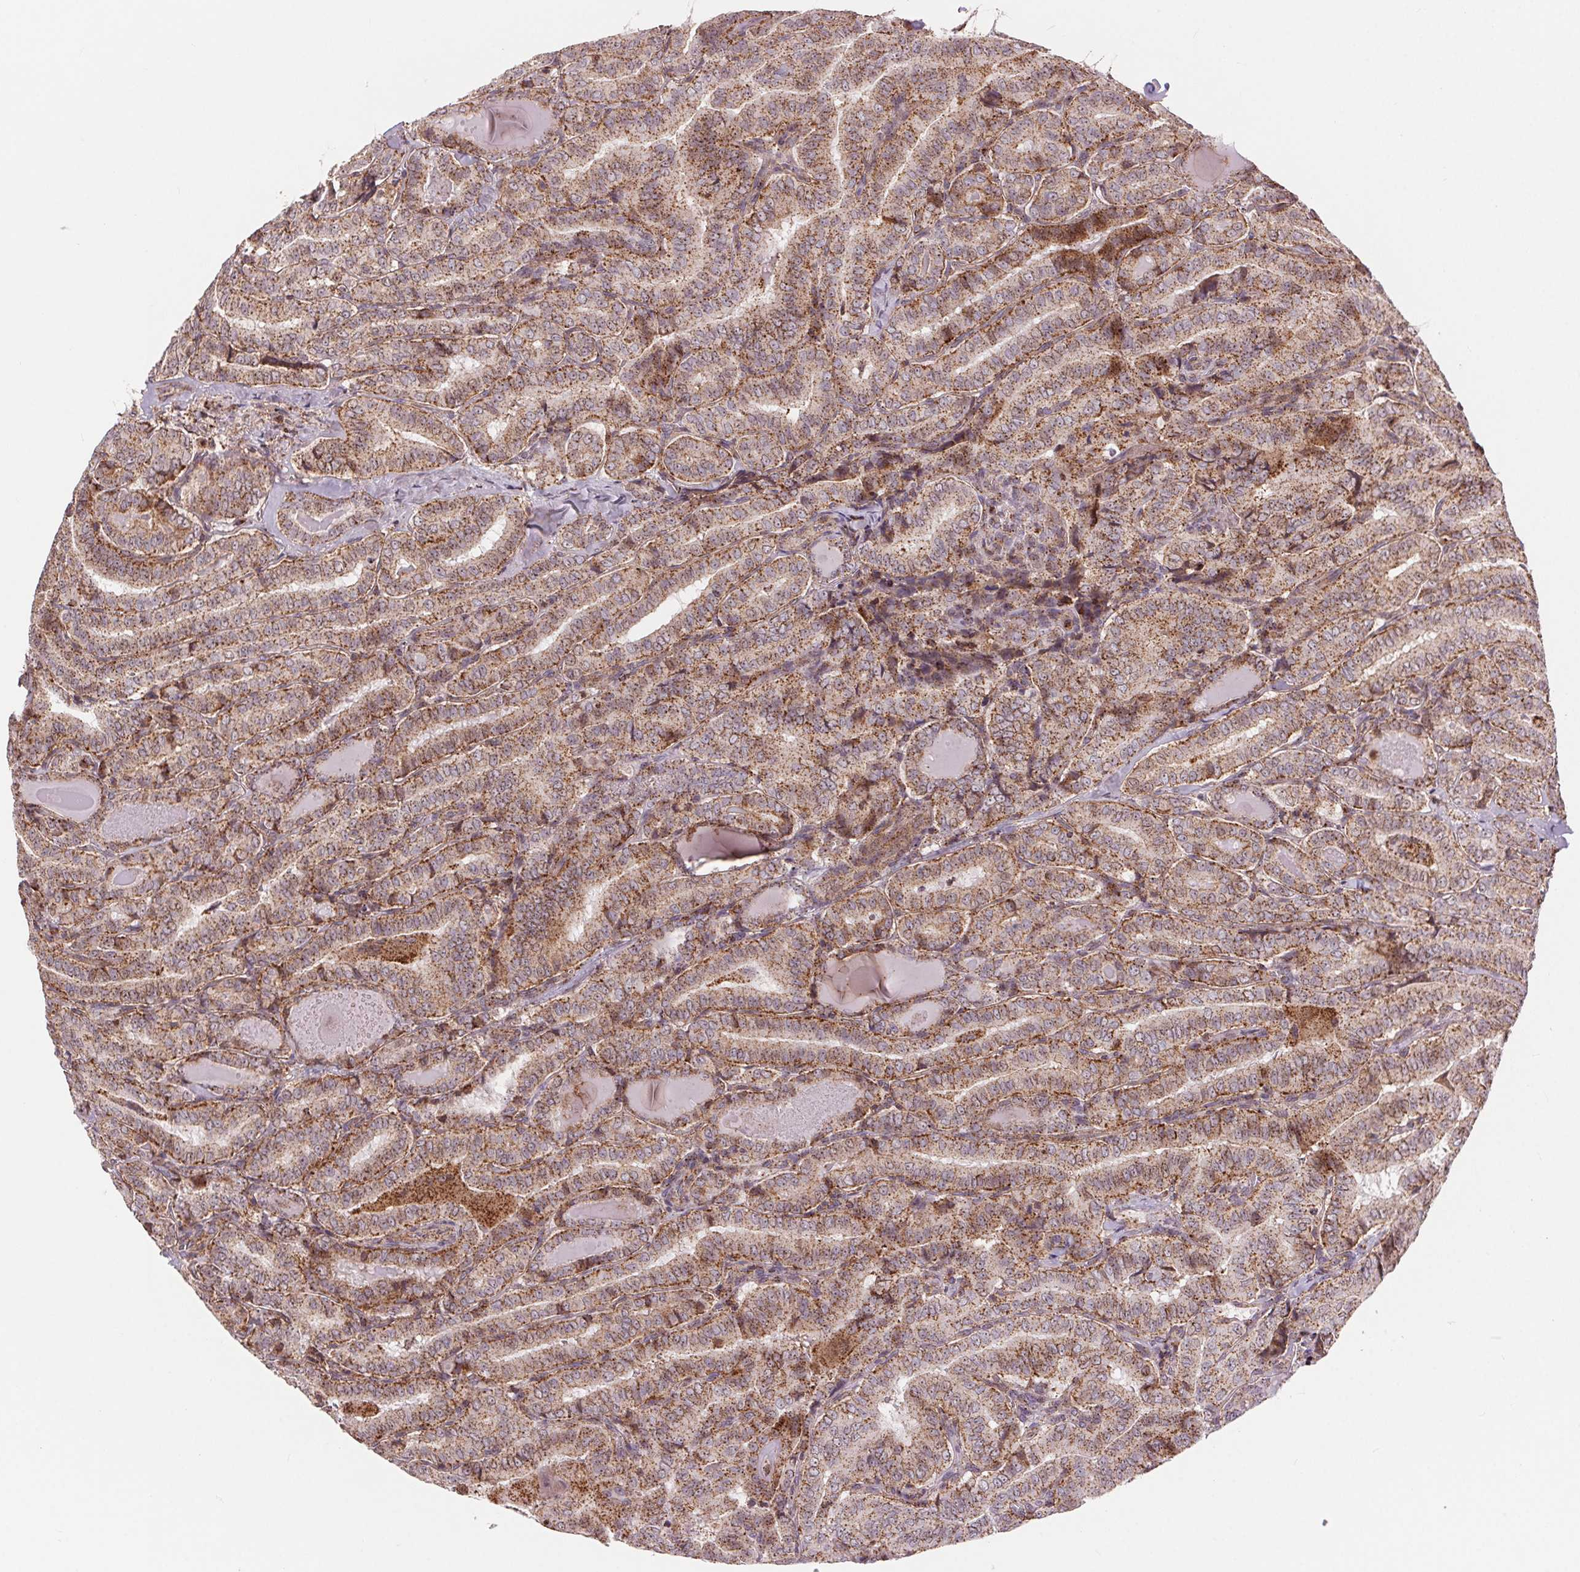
{"staining": {"intensity": "moderate", "quantity": ">75%", "location": "cytoplasmic/membranous"}, "tissue": "thyroid cancer", "cell_type": "Tumor cells", "image_type": "cancer", "snomed": [{"axis": "morphology", "description": "Papillary adenocarcinoma, NOS"}, {"axis": "morphology", "description": "Papillary adenoma metastatic"}, {"axis": "topography", "description": "Thyroid gland"}], "caption": "Human thyroid cancer (papillary adenoma metastatic) stained with a protein marker reveals moderate staining in tumor cells.", "gene": "CHMP4B", "patient": {"sex": "female", "age": 50}}